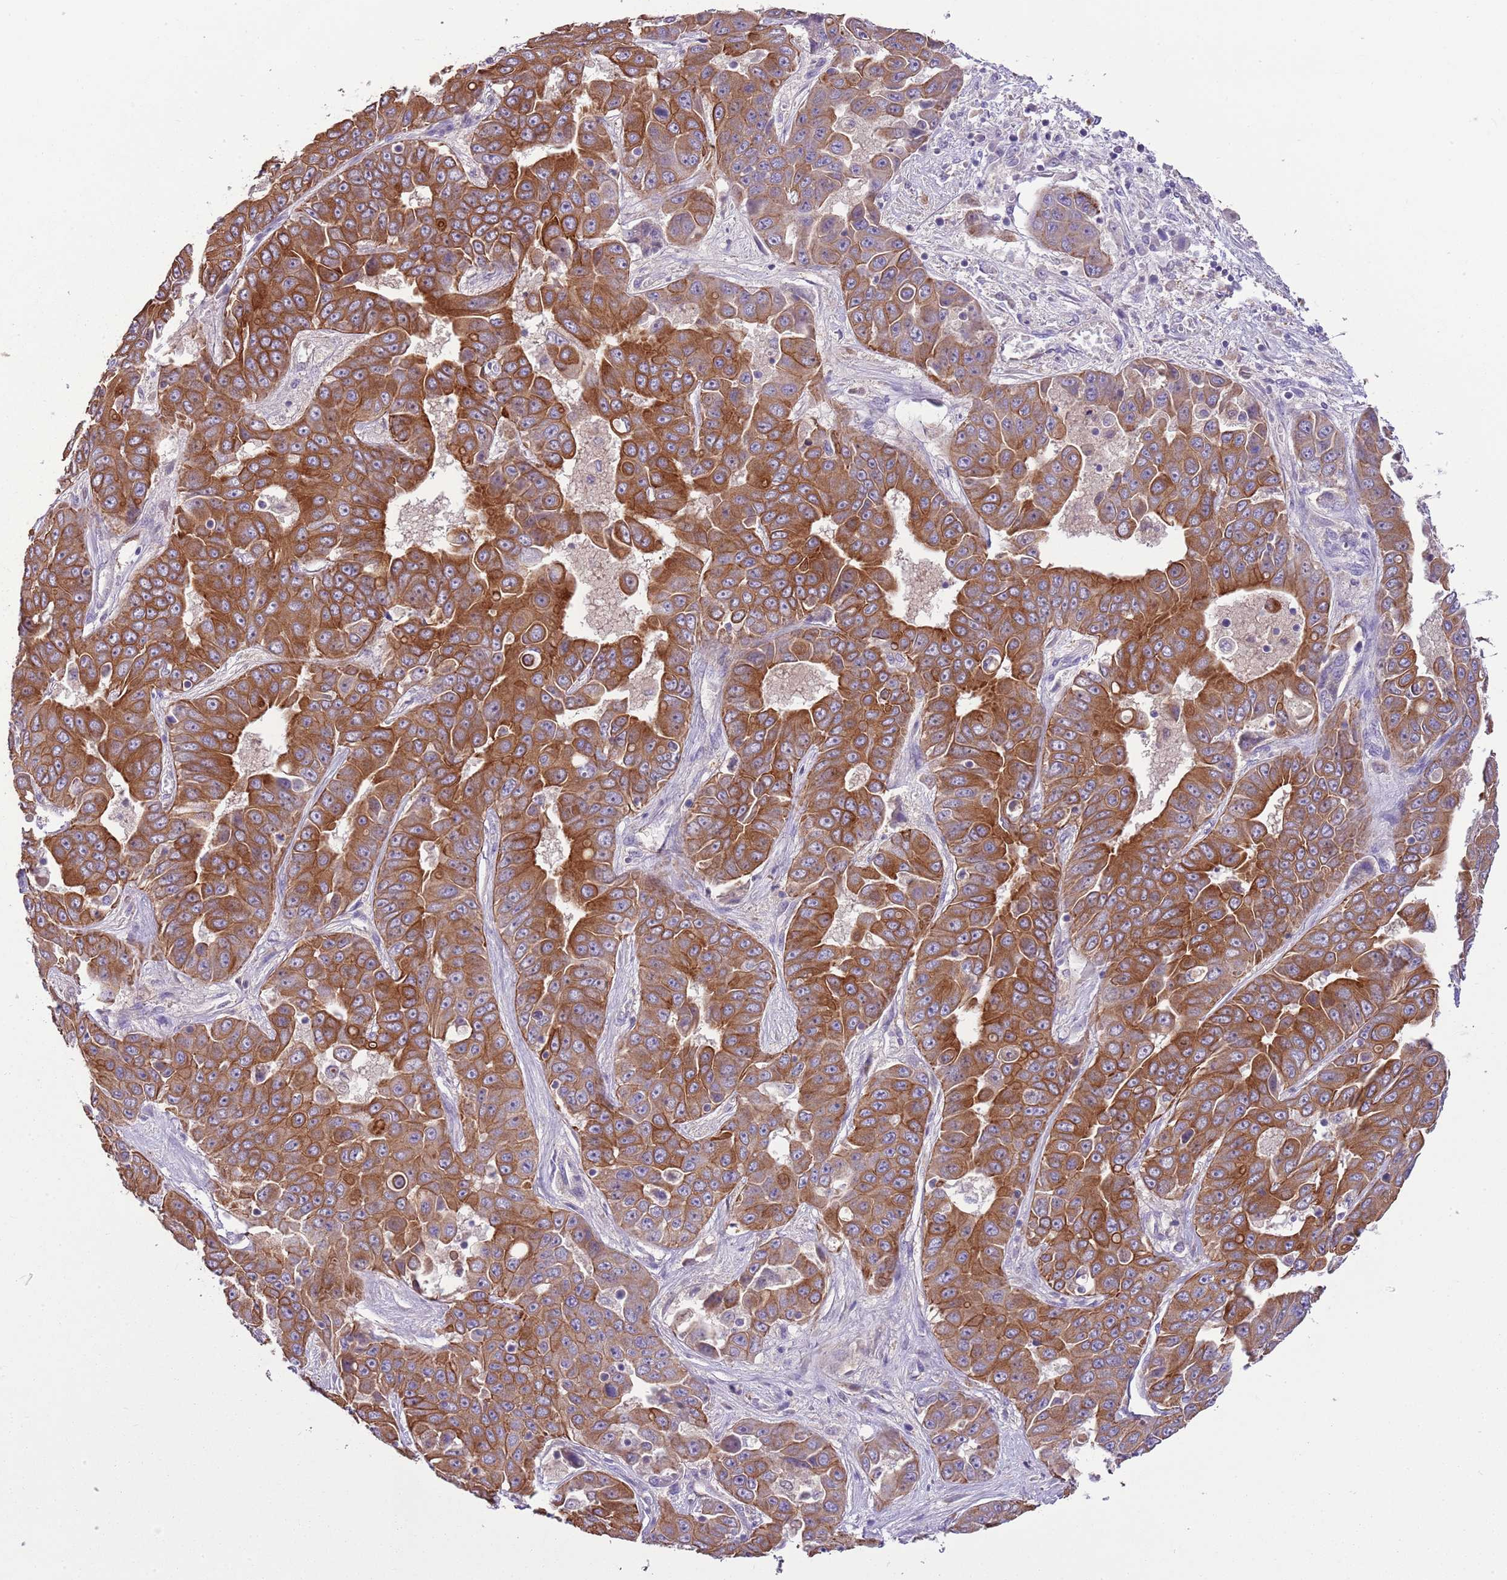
{"staining": {"intensity": "strong", "quantity": ">75%", "location": "cytoplasmic/membranous"}, "tissue": "liver cancer", "cell_type": "Tumor cells", "image_type": "cancer", "snomed": [{"axis": "morphology", "description": "Cholangiocarcinoma"}, {"axis": "topography", "description": "Liver"}], "caption": "Strong cytoplasmic/membranous positivity for a protein is seen in approximately >75% of tumor cells of cholangiocarcinoma (liver) using immunohistochemistry (IHC).", "gene": "HES3", "patient": {"sex": "female", "age": 52}}